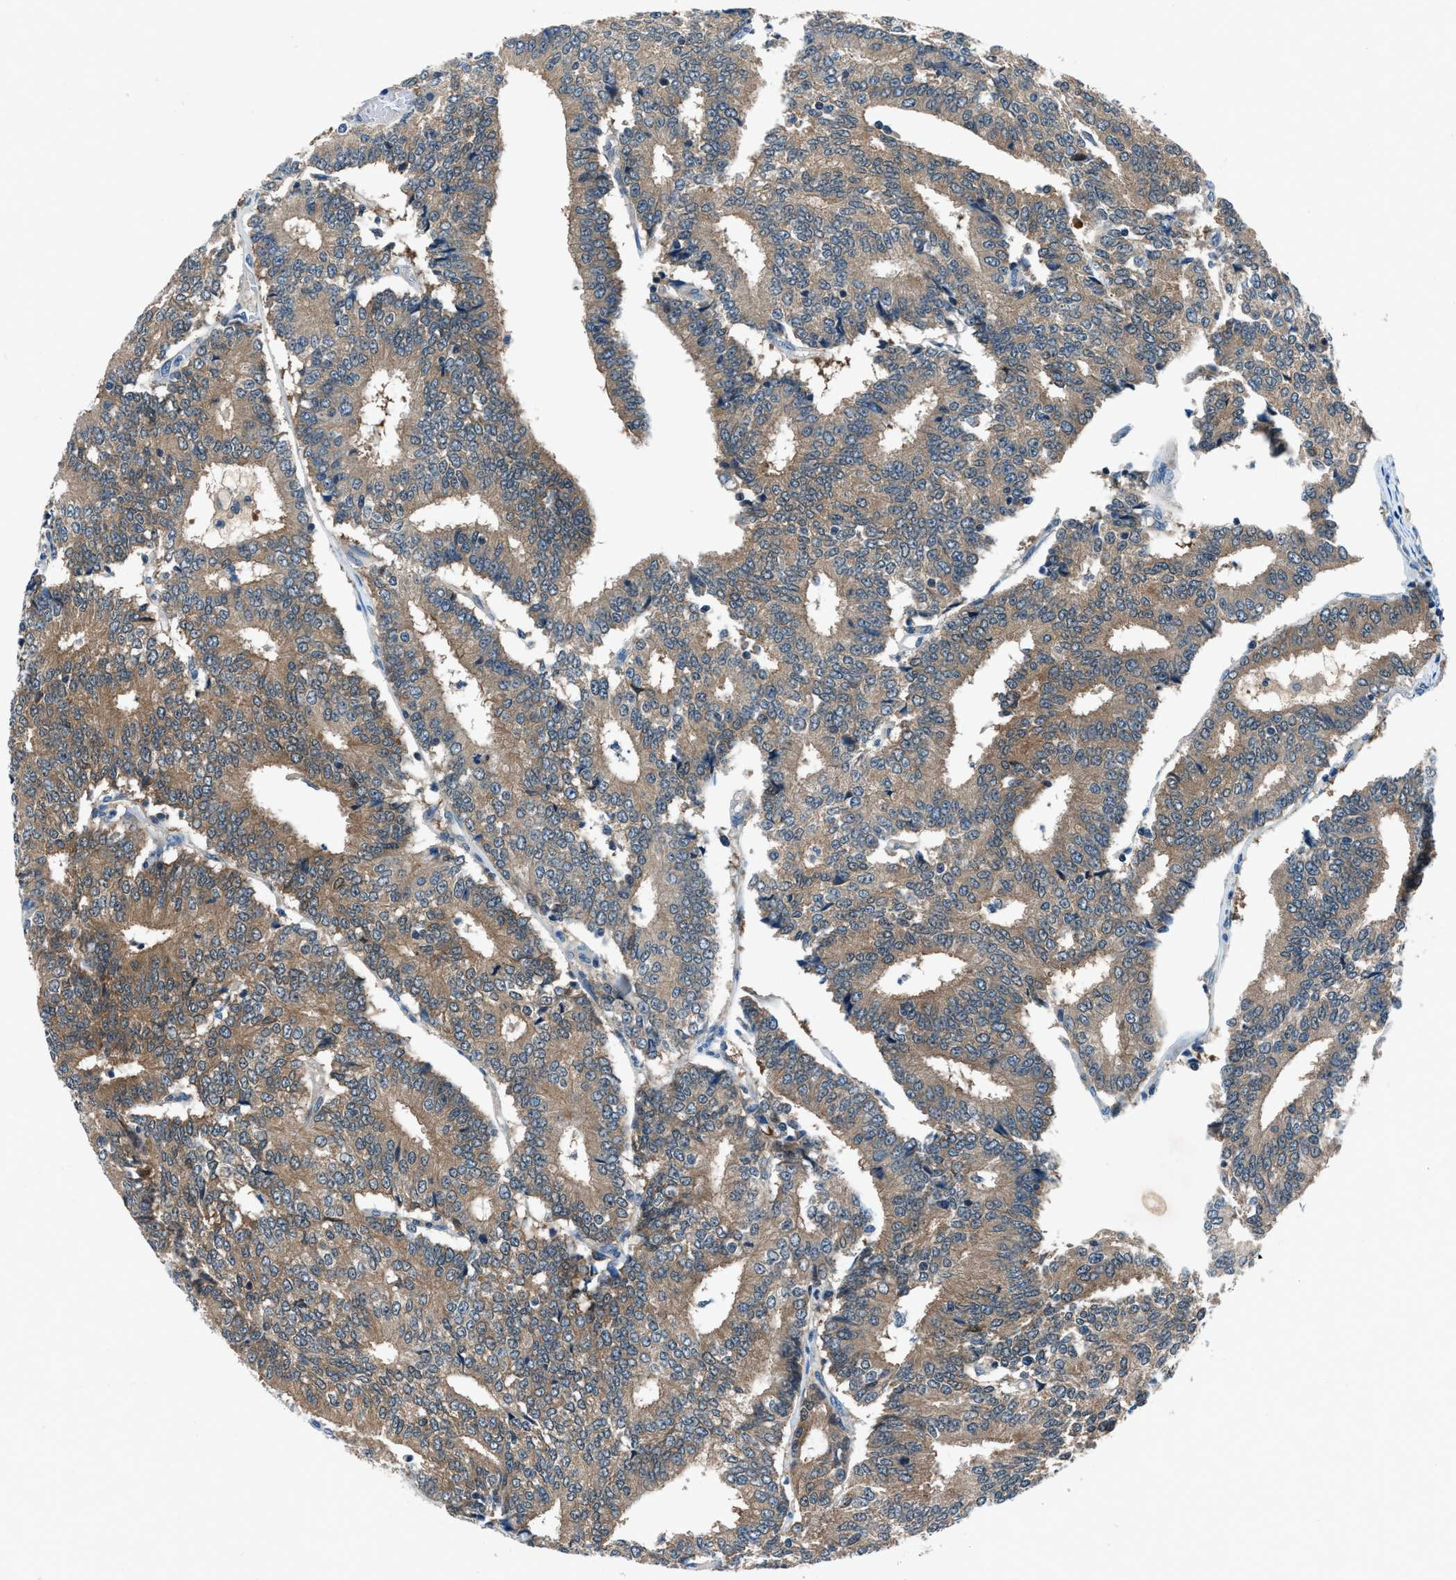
{"staining": {"intensity": "moderate", "quantity": ">75%", "location": "cytoplasmic/membranous"}, "tissue": "prostate cancer", "cell_type": "Tumor cells", "image_type": "cancer", "snomed": [{"axis": "morphology", "description": "Normal tissue, NOS"}, {"axis": "morphology", "description": "Adenocarcinoma, High grade"}, {"axis": "topography", "description": "Prostate"}, {"axis": "topography", "description": "Seminal veicle"}], "caption": "This photomicrograph reveals immunohistochemistry (IHC) staining of high-grade adenocarcinoma (prostate), with medium moderate cytoplasmic/membranous positivity in about >75% of tumor cells.", "gene": "ACP1", "patient": {"sex": "male", "age": 55}}